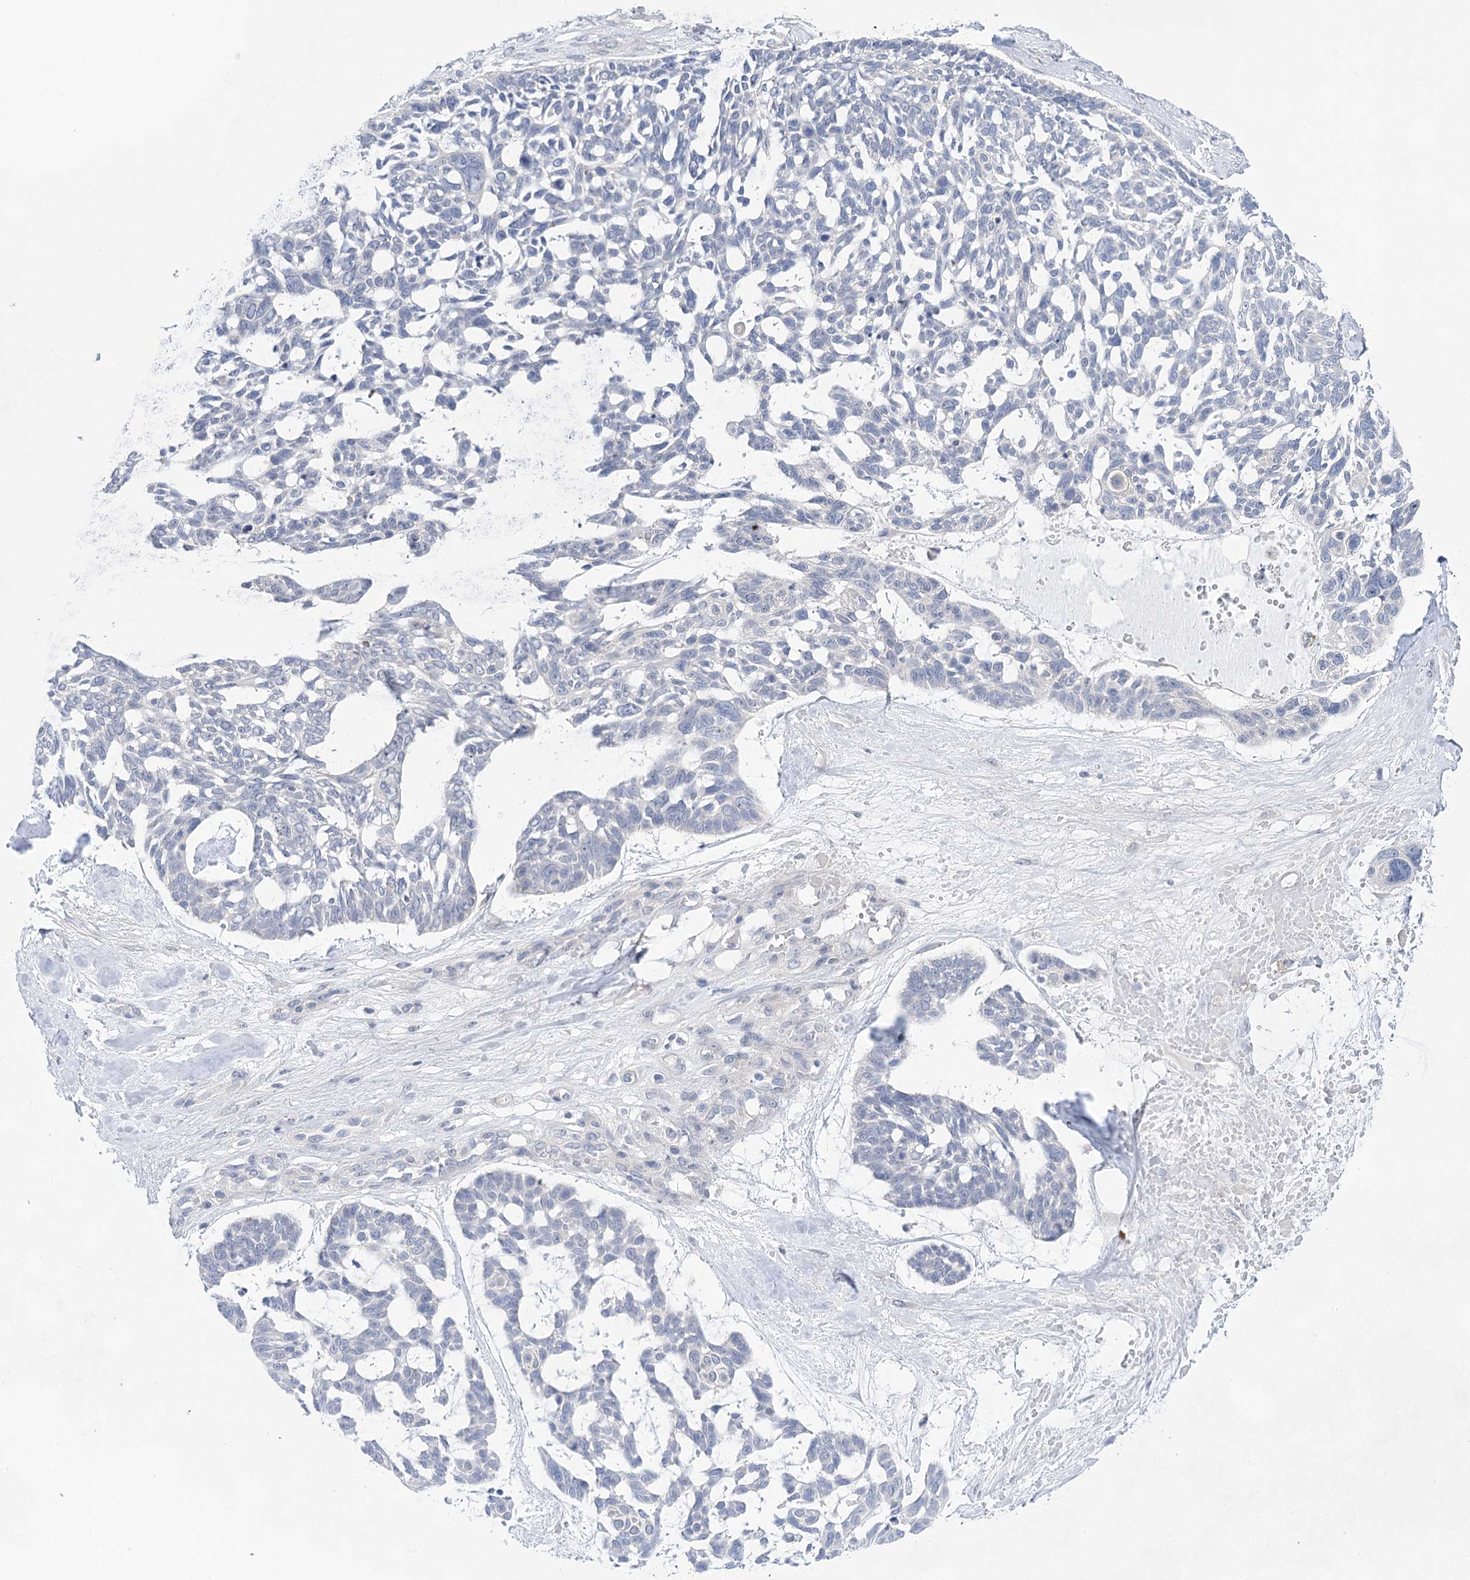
{"staining": {"intensity": "negative", "quantity": "none", "location": "none"}, "tissue": "skin cancer", "cell_type": "Tumor cells", "image_type": "cancer", "snomed": [{"axis": "morphology", "description": "Basal cell carcinoma"}, {"axis": "topography", "description": "Skin"}], "caption": "Skin cancer (basal cell carcinoma) was stained to show a protein in brown. There is no significant staining in tumor cells.", "gene": "LALBA", "patient": {"sex": "male", "age": 88}}